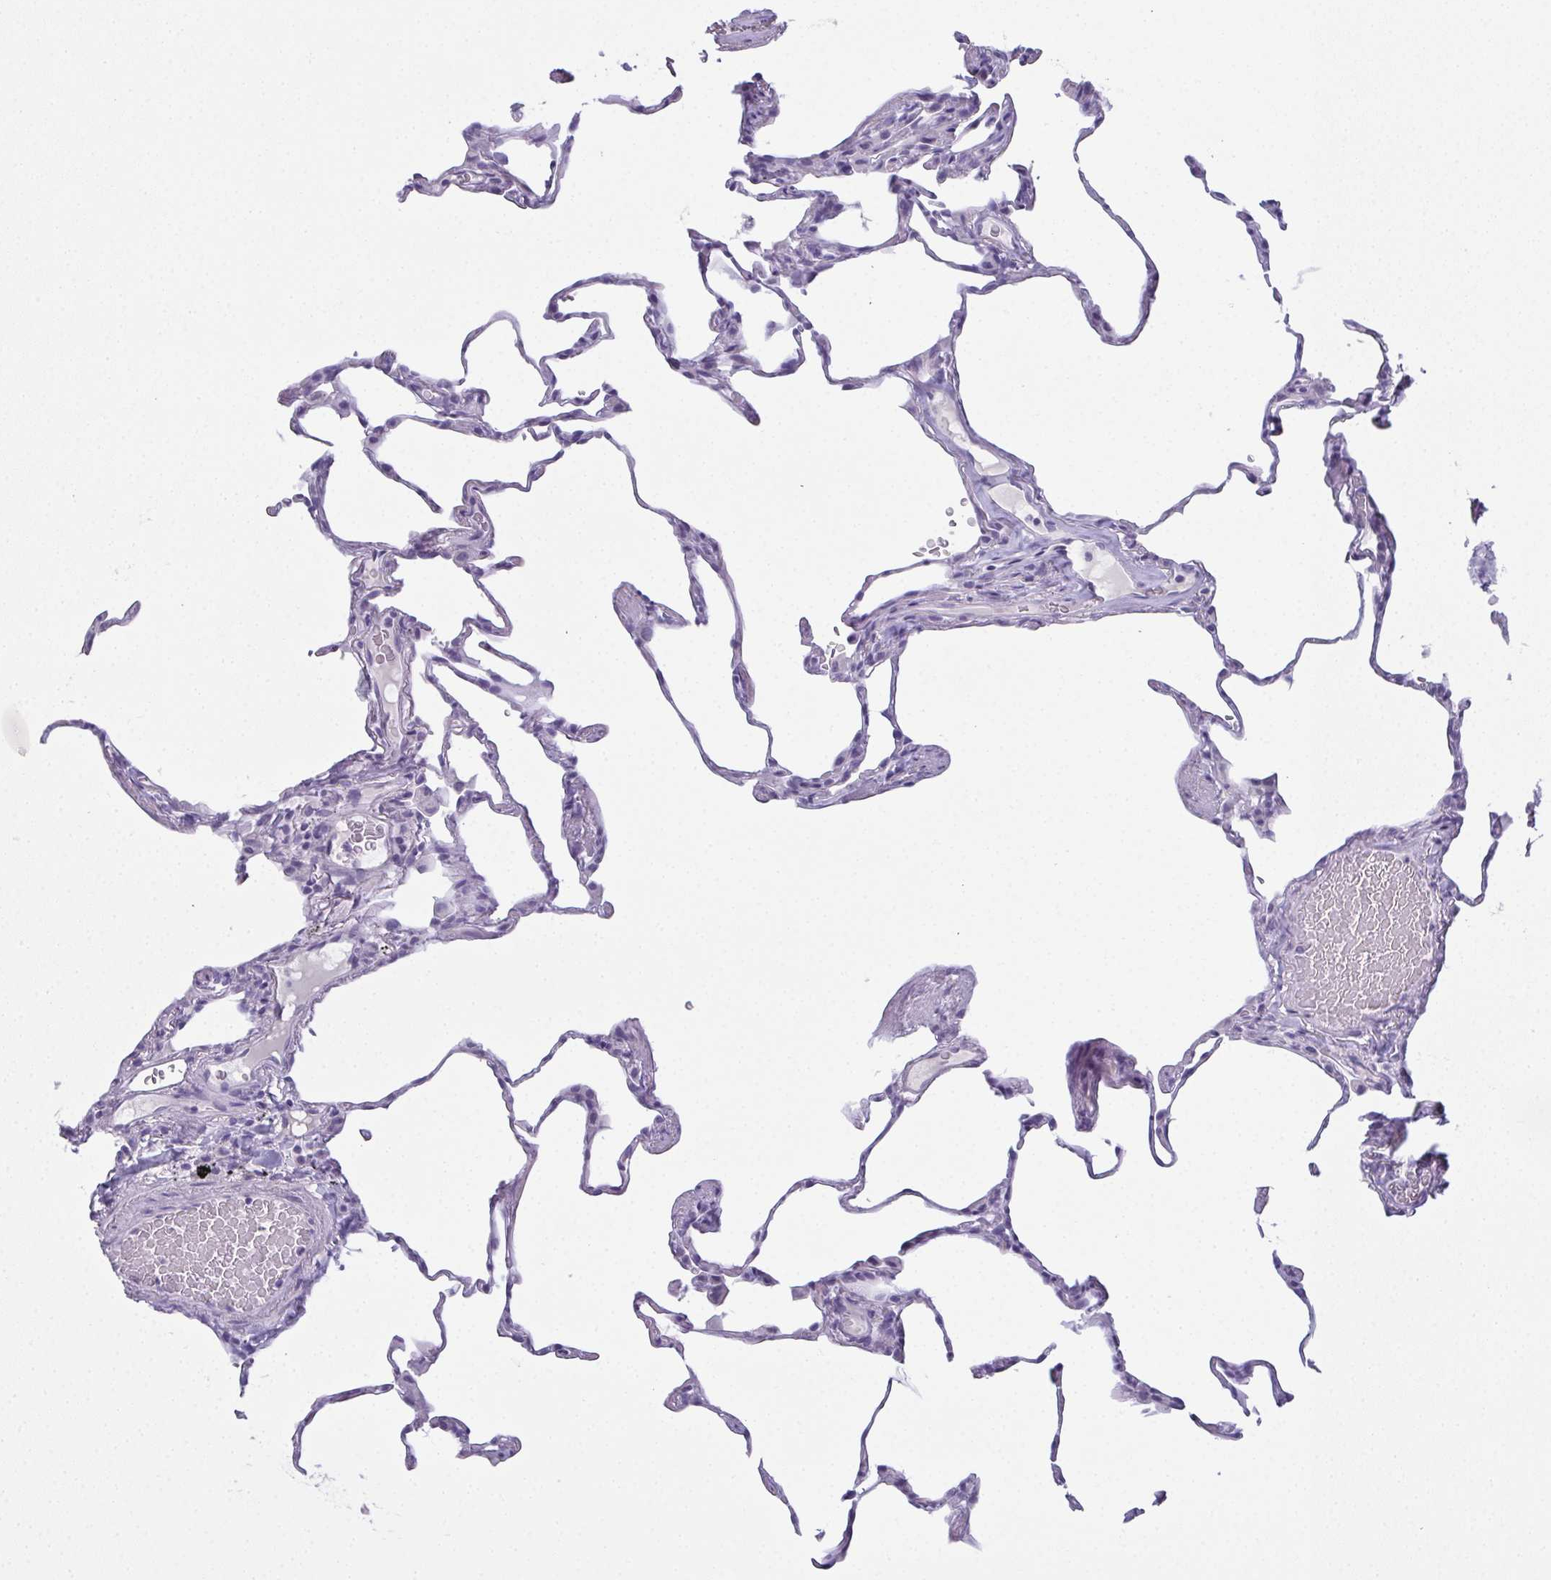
{"staining": {"intensity": "negative", "quantity": "none", "location": "none"}, "tissue": "lung", "cell_type": "Alveolar cells", "image_type": "normal", "snomed": [{"axis": "morphology", "description": "Normal tissue, NOS"}, {"axis": "topography", "description": "Lung"}], "caption": "High power microscopy histopathology image of an IHC micrograph of normal lung, revealing no significant expression in alveolar cells. (Brightfield microscopy of DAB (3,3'-diaminobenzidine) IHC at high magnification).", "gene": "SLC36A2", "patient": {"sex": "female", "age": 57}}